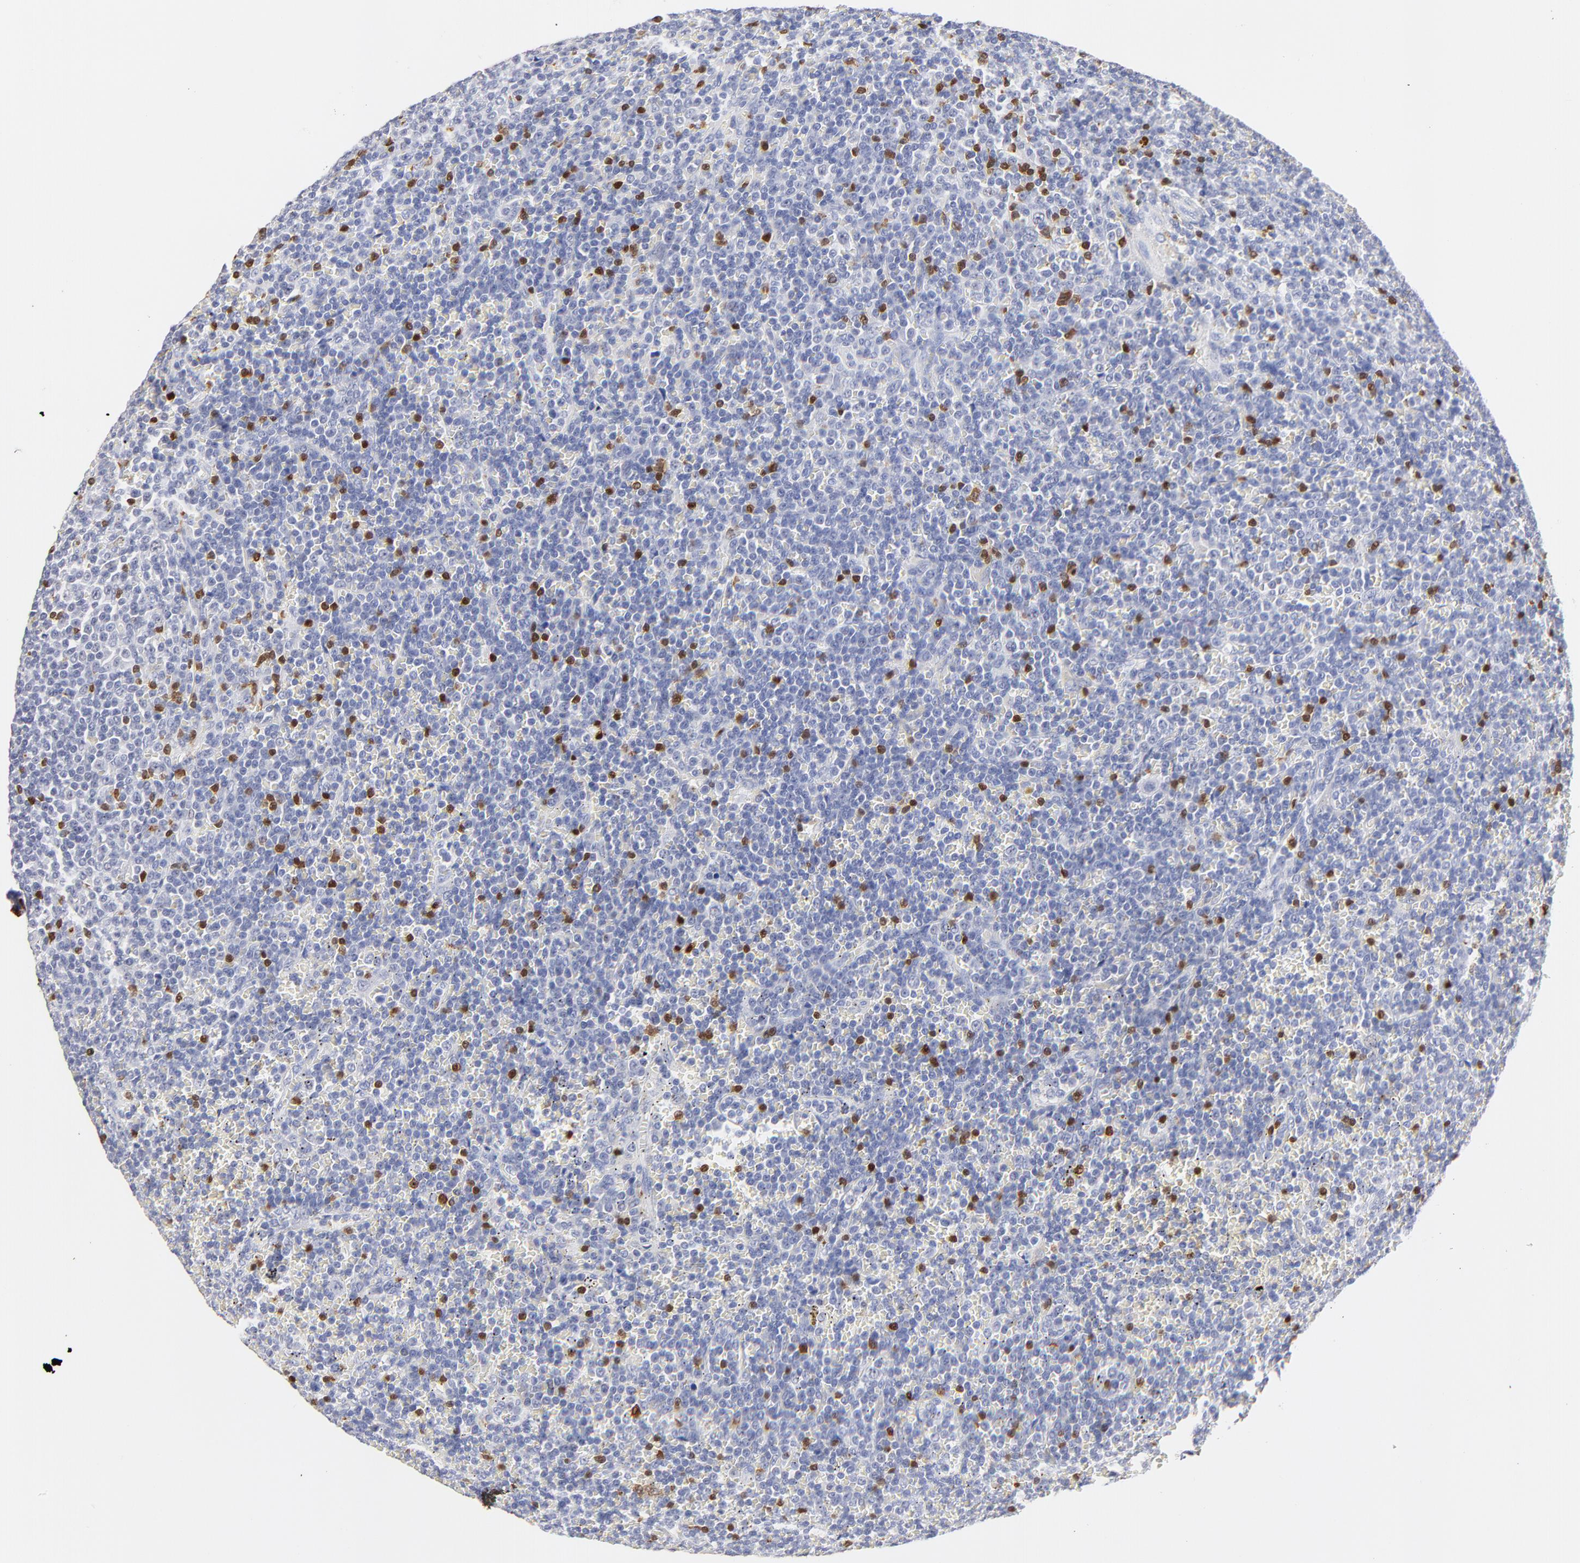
{"staining": {"intensity": "negative", "quantity": "none", "location": "none"}, "tissue": "lymphoma", "cell_type": "Tumor cells", "image_type": "cancer", "snomed": [{"axis": "morphology", "description": "Malignant lymphoma, non-Hodgkin's type, Low grade"}, {"axis": "topography", "description": "Spleen"}], "caption": "DAB immunohistochemical staining of human lymphoma displays no significant staining in tumor cells.", "gene": "ZAP70", "patient": {"sex": "male", "age": 80}}